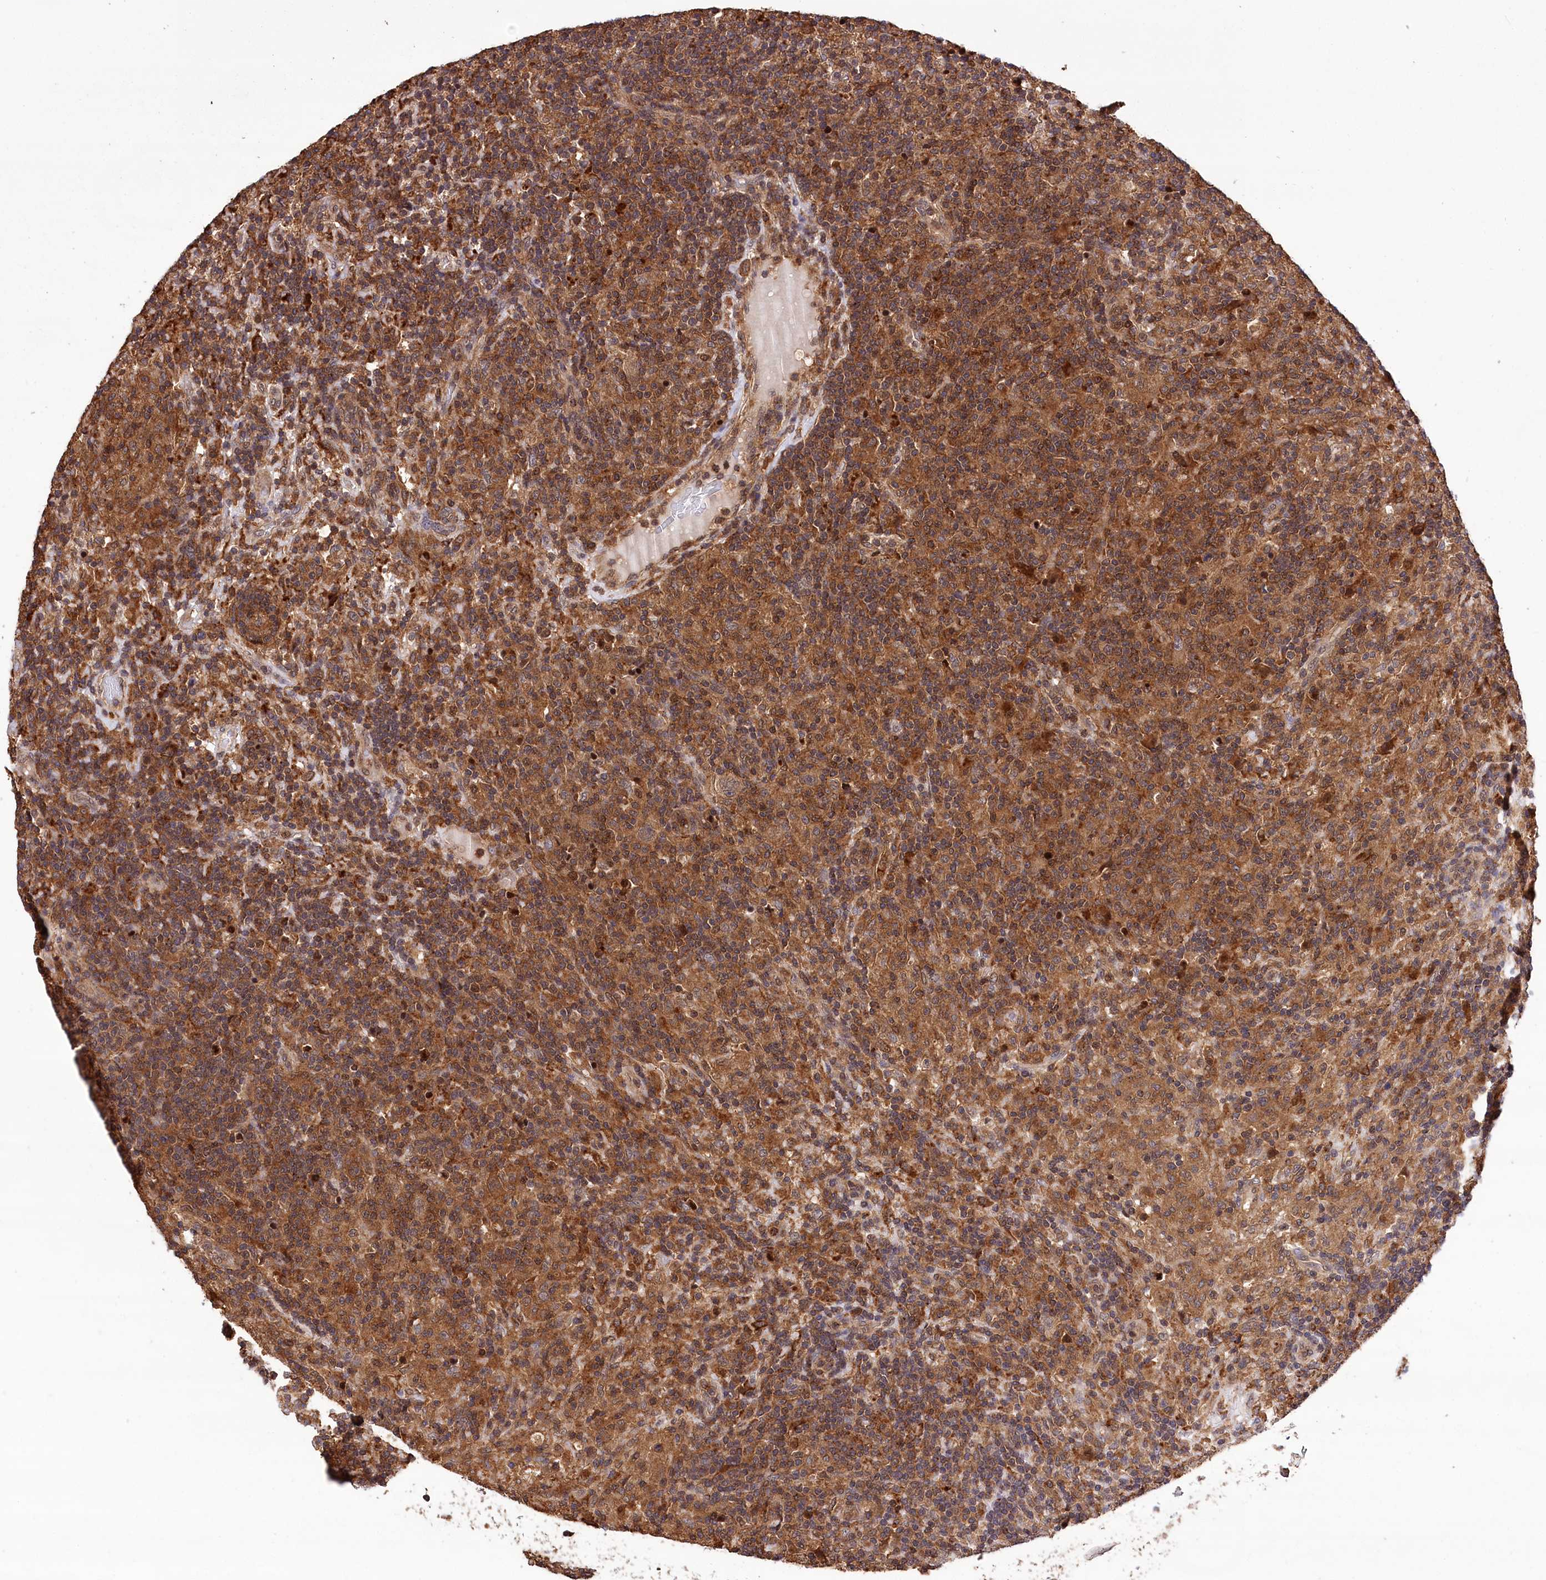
{"staining": {"intensity": "weak", "quantity": ">75%", "location": "cytoplasmic/membranous"}, "tissue": "lymphoma", "cell_type": "Tumor cells", "image_type": "cancer", "snomed": [{"axis": "morphology", "description": "Hodgkin's disease, NOS"}, {"axis": "topography", "description": "Lymph node"}], "caption": "High-magnification brightfield microscopy of lymphoma stained with DAB (brown) and counterstained with hematoxylin (blue). tumor cells exhibit weak cytoplasmic/membranous staining is present in about>75% of cells. The staining was performed using DAB to visualize the protein expression in brown, while the nuclei were stained in blue with hematoxylin (Magnification: 20x).", "gene": "DPP3", "patient": {"sex": "male", "age": 70}}